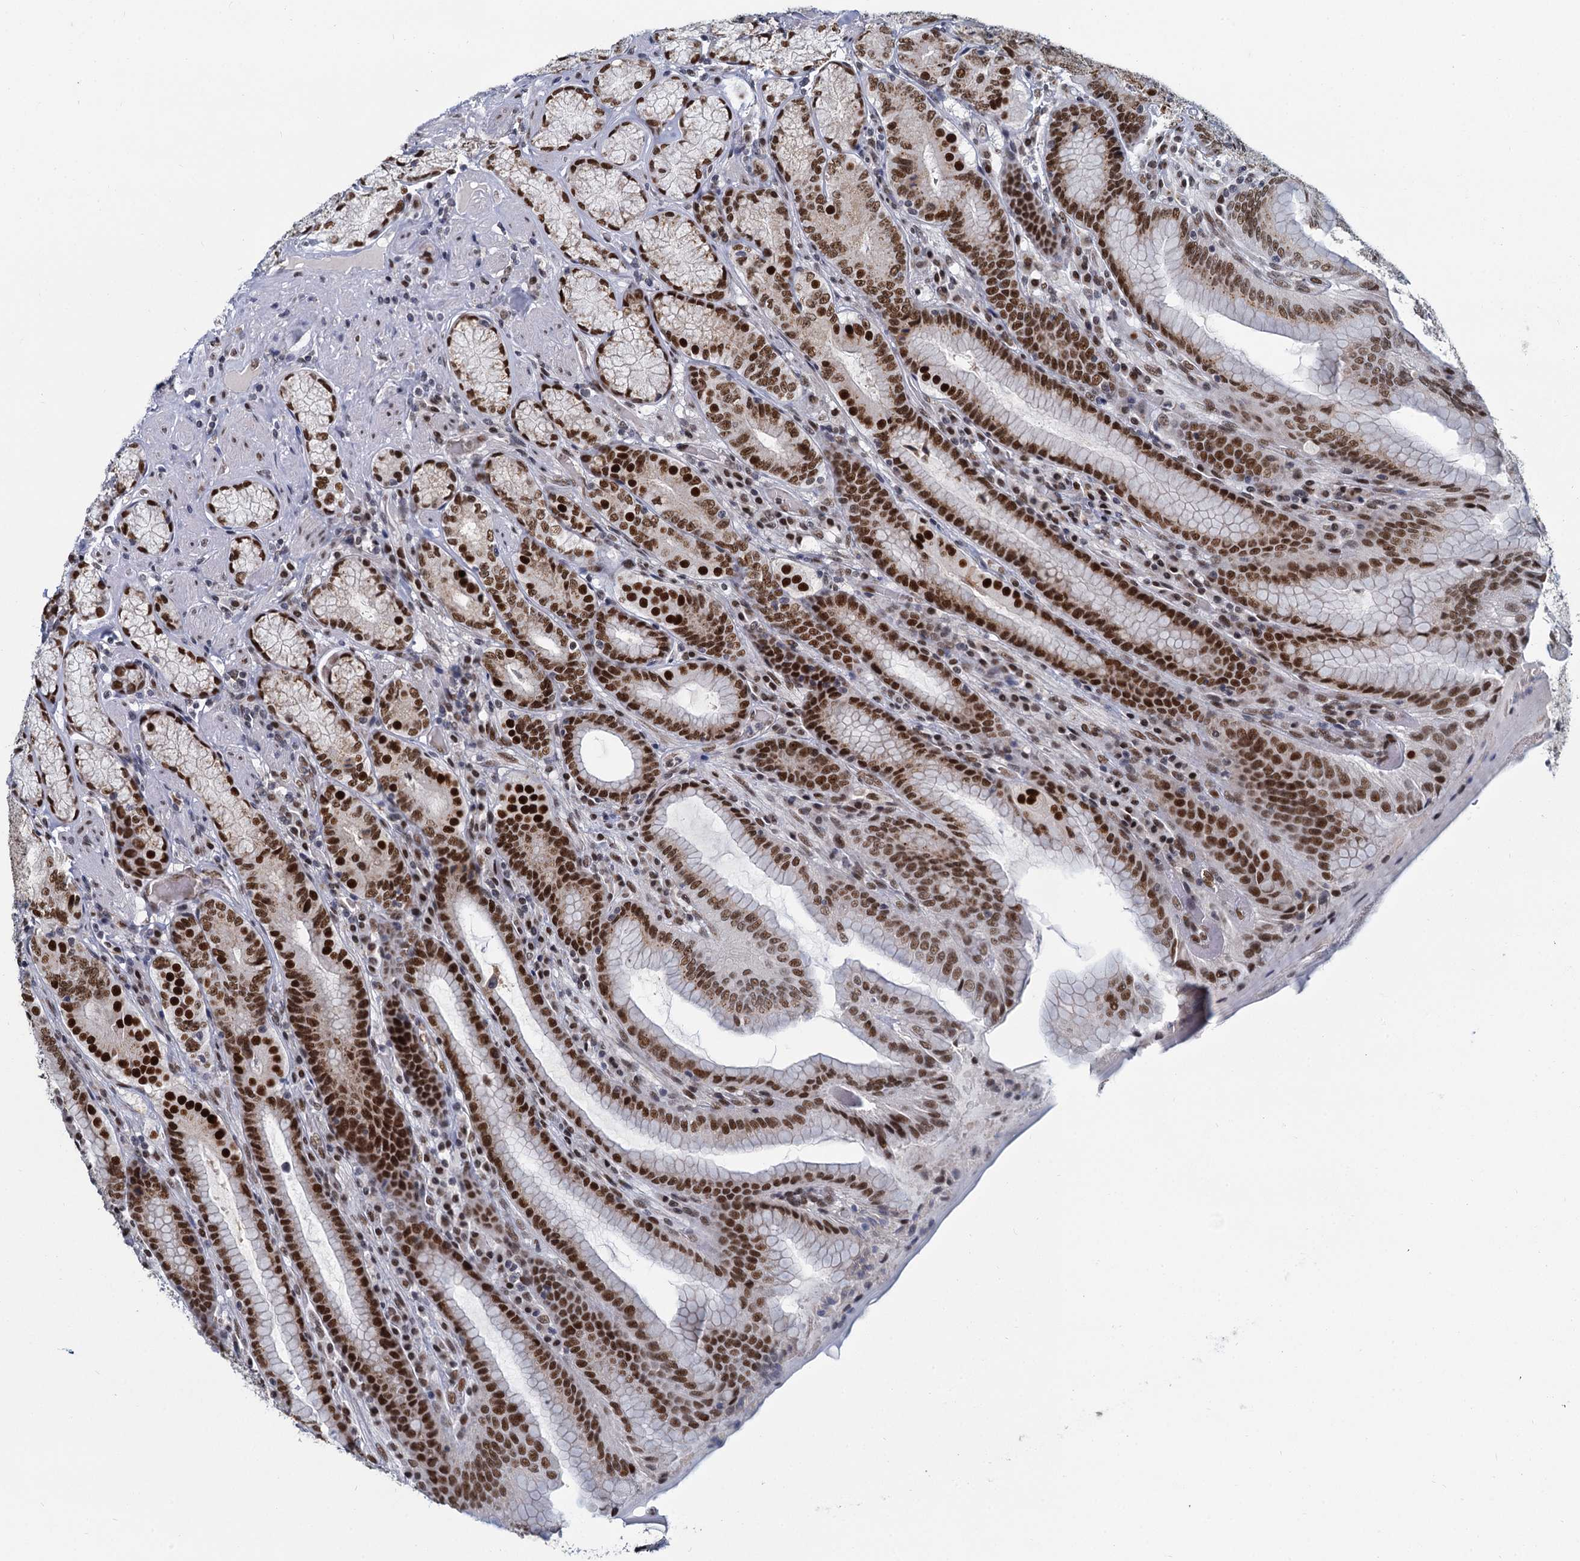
{"staining": {"intensity": "strong", "quantity": ">75%", "location": "nuclear"}, "tissue": "stomach", "cell_type": "Glandular cells", "image_type": "normal", "snomed": [{"axis": "morphology", "description": "Normal tissue, NOS"}, {"axis": "topography", "description": "Stomach, upper"}, {"axis": "topography", "description": "Stomach, lower"}], "caption": "Brown immunohistochemical staining in unremarkable human stomach displays strong nuclear positivity in approximately >75% of glandular cells. (Stains: DAB (3,3'-diaminobenzidine) in brown, nuclei in blue, Microscopy: brightfield microscopy at high magnification).", "gene": "RPRD1A", "patient": {"sex": "female", "age": 76}}